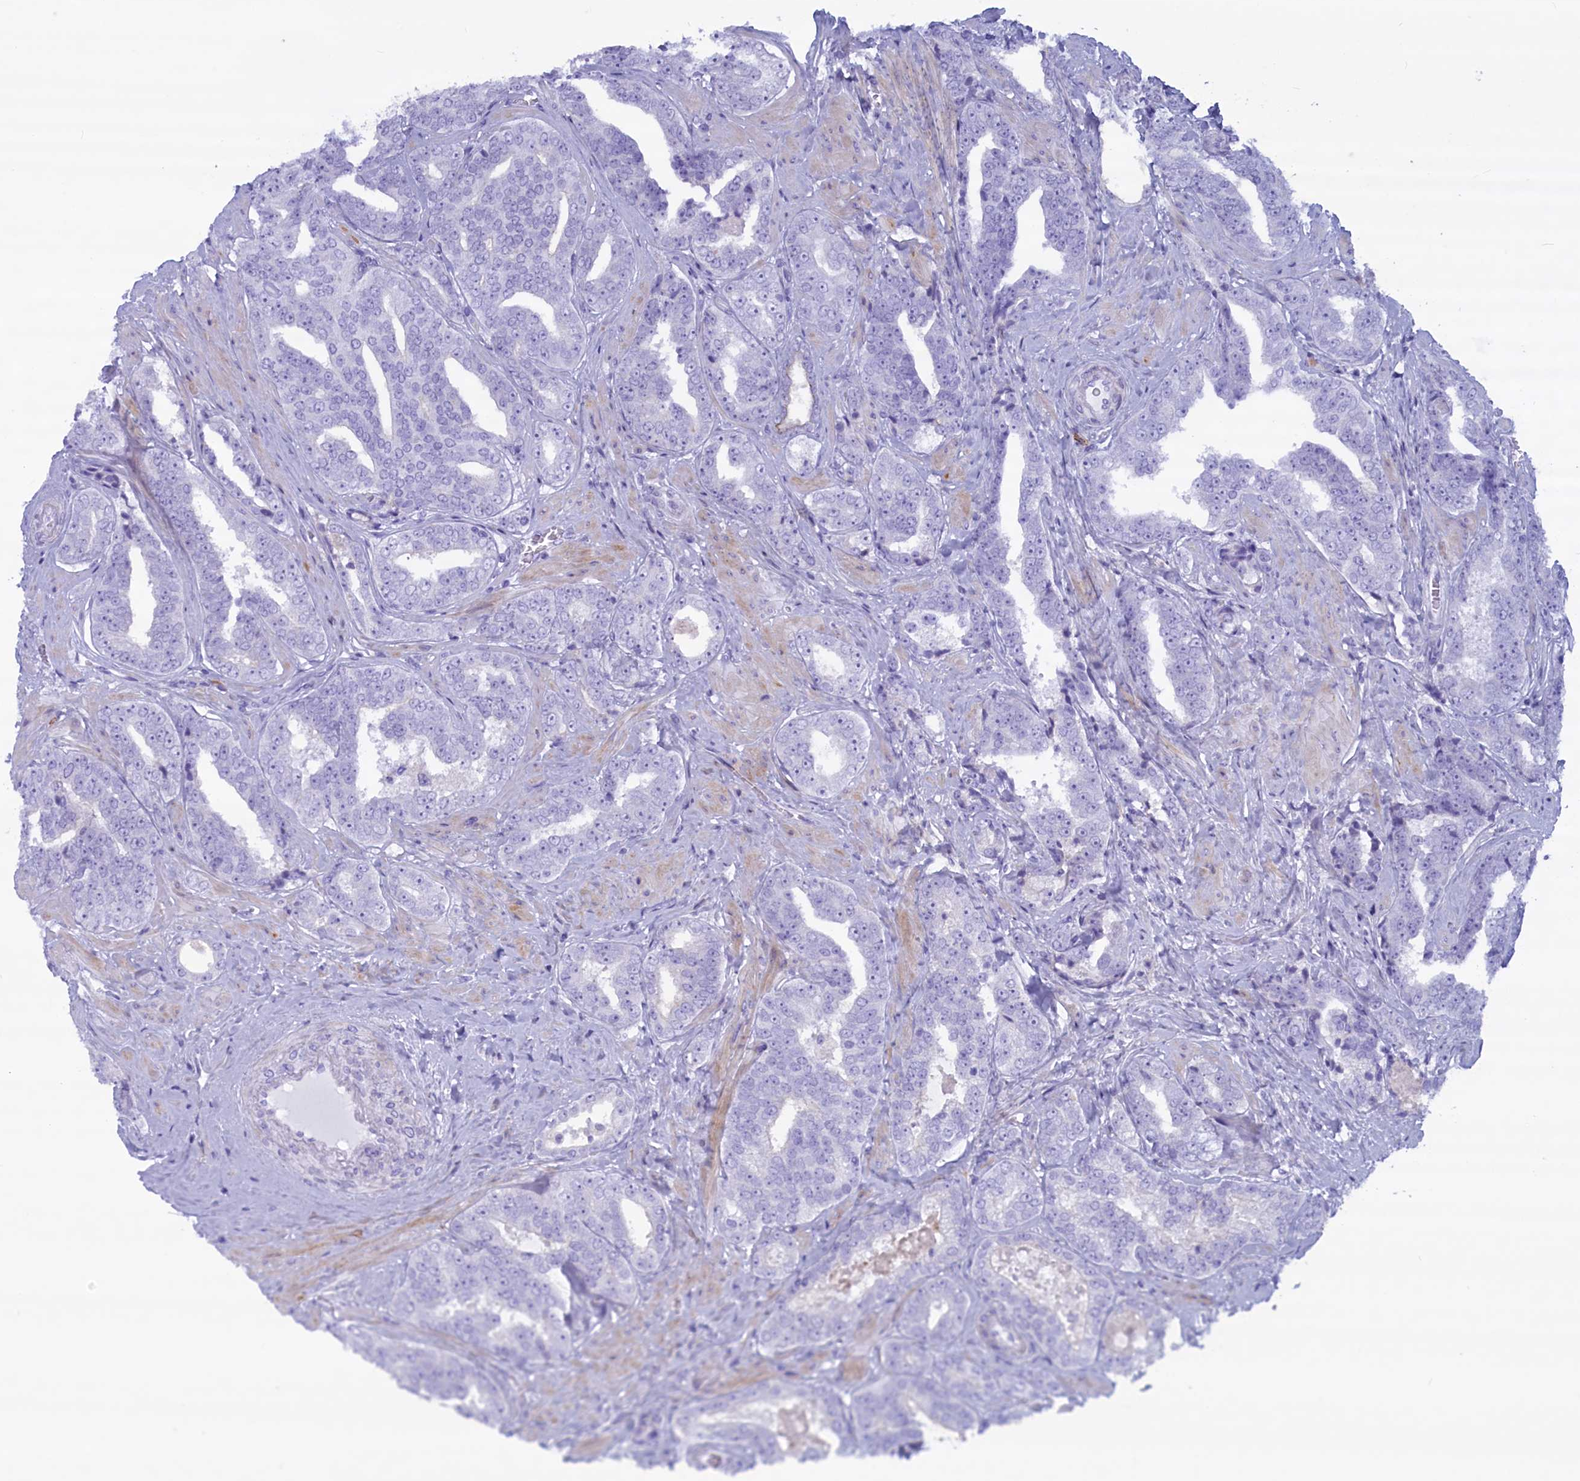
{"staining": {"intensity": "negative", "quantity": "none", "location": "none"}, "tissue": "prostate cancer", "cell_type": "Tumor cells", "image_type": "cancer", "snomed": [{"axis": "morphology", "description": "Adenocarcinoma, High grade"}, {"axis": "topography", "description": "Prostate"}], "caption": "Protein analysis of prostate cancer (high-grade adenocarcinoma) exhibits no significant staining in tumor cells. Brightfield microscopy of immunohistochemistry (IHC) stained with DAB (3,3'-diaminobenzidine) (brown) and hematoxylin (blue), captured at high magnification.", "gene": "MPV17L2", "patient": {"sex": "male", "age": 67}}